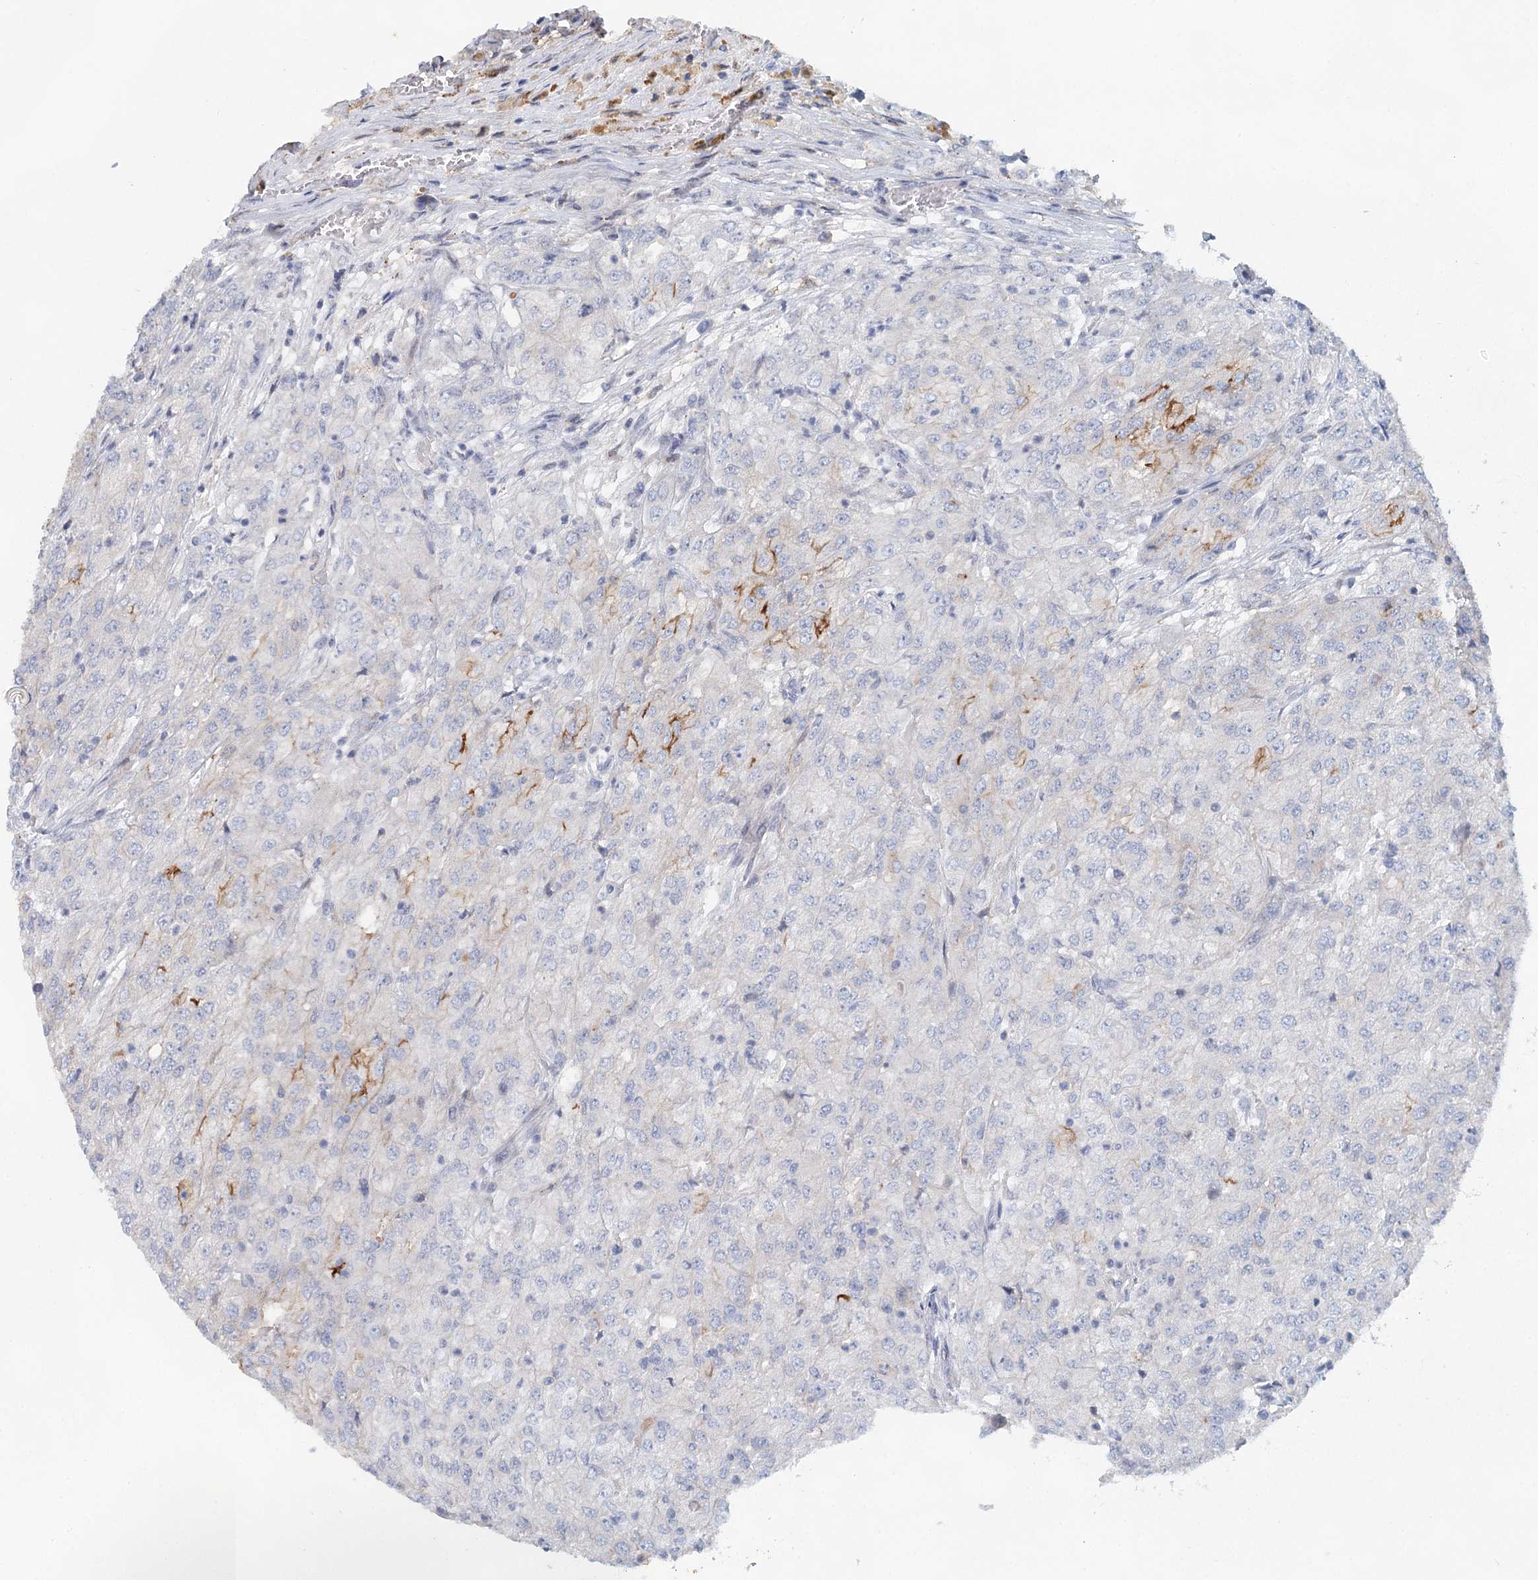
{"staining": {"intensity": "negative", "quantity": "none", "location": "none"}, "tissue": "renal cancer", "cell_type": "Tumor cells", "image_type": "cancer", "snomed": [{"axis": "morphology", "description": "Adenocarcinoma, NOS"}, {"axis": "topography", "description": "Kidney"}], "caption": "Photomicrograph shows no protein expression in tumor cells of adenocarcinoma (renal) tissue.", "gene": "SLC19A3", "patient": {"sex": "female", "age": 54}}